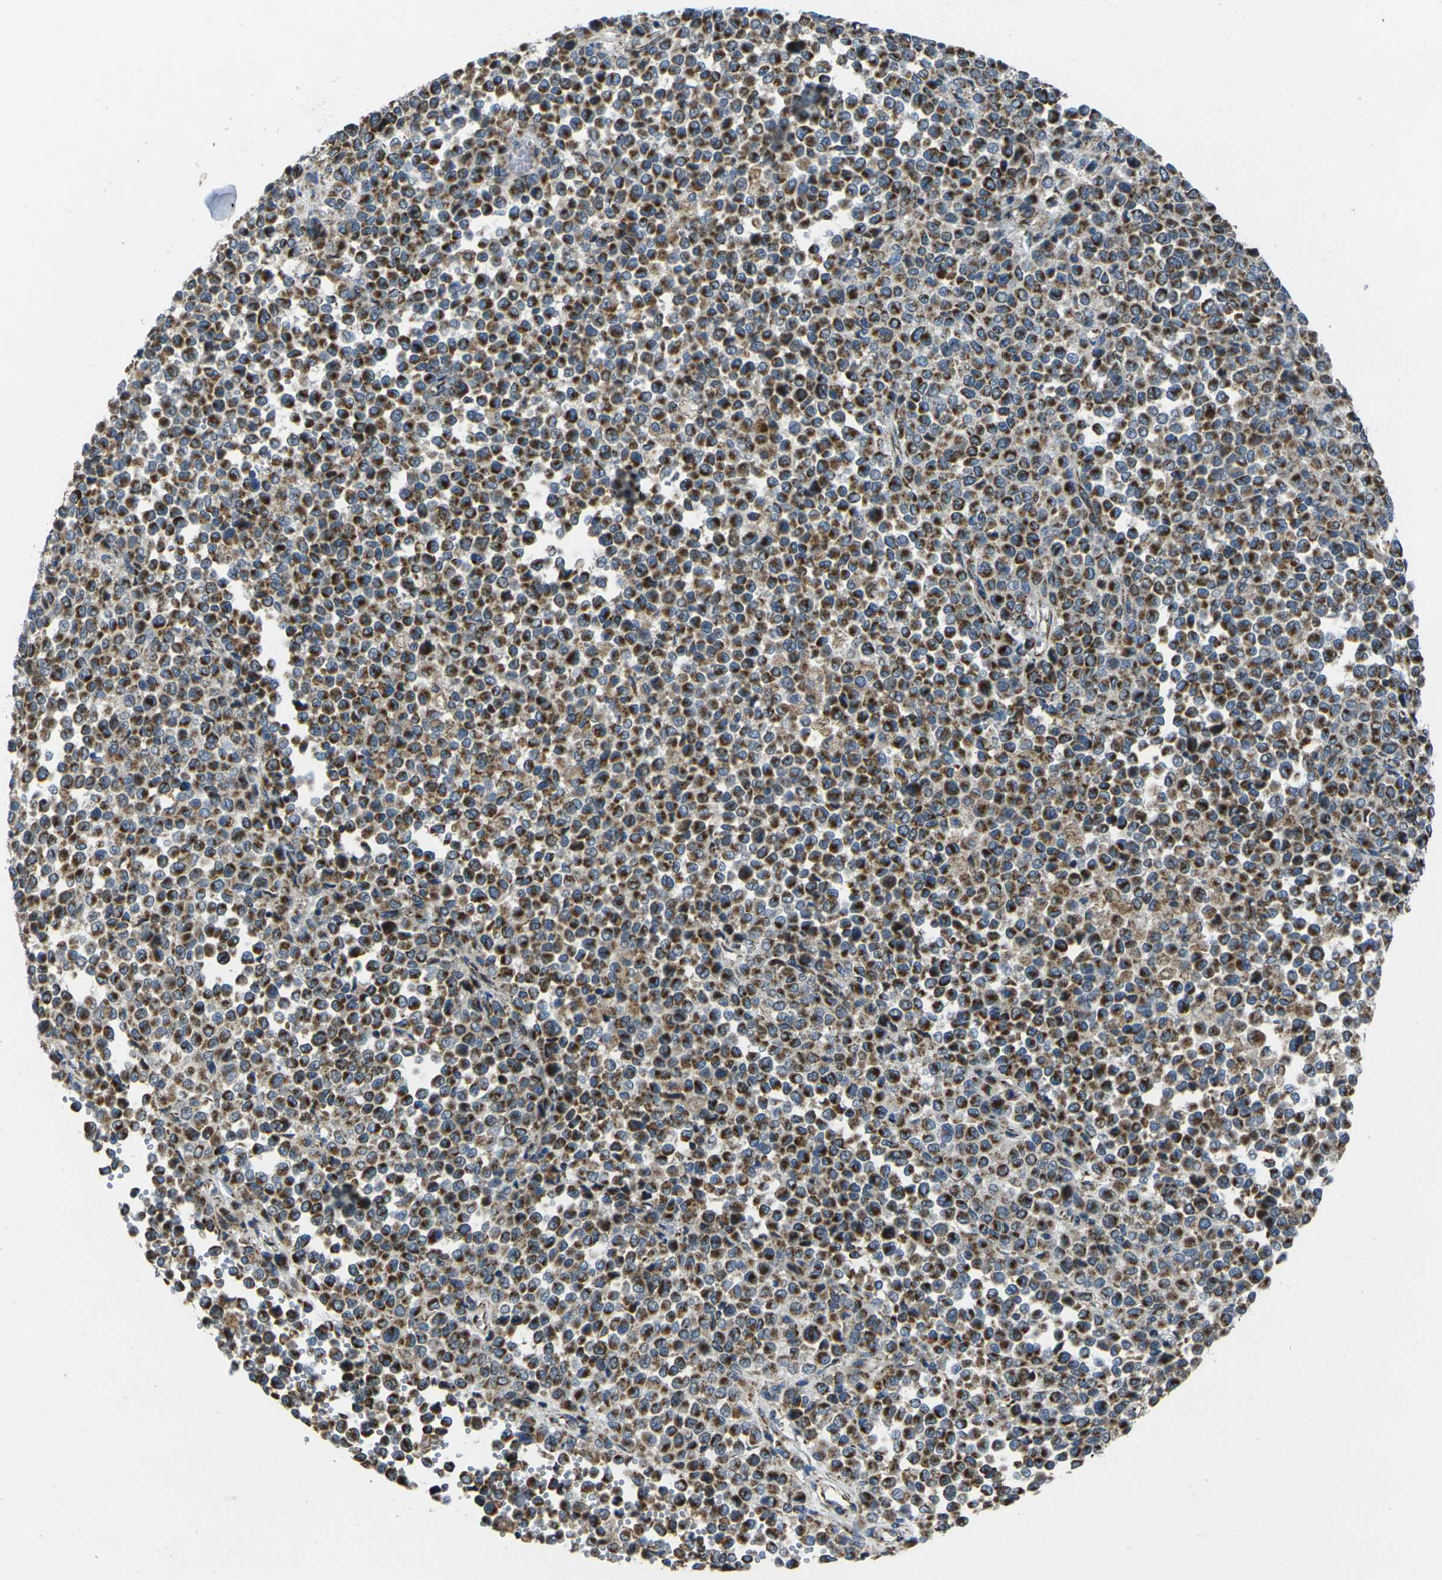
{"staining": {"intensity": "moderate", "quantity": ">75%", "location": "cytoplasmic/membranous"}, "tissue": "melanoma", "cell_type": "Tumor cells", "image_type": "cancer", "snomed": [{"axis": "morphology", "description": "Malignant melanoma, Metastatic site"}, {"axis": "topography", "description": "Pancreas"}], "caption": "Melanoma stained with DAB immunohistochemistry shows medium levels of moderate cytoplasmic/membranous positivity in about >75% of tumor cells. (DAB (3,3'-diaminobenzidine) = brown stain, brightfield microscopy at high magnification).", "gene": "TMEM120B", "patient": {"sex": "female", "age": 30}}